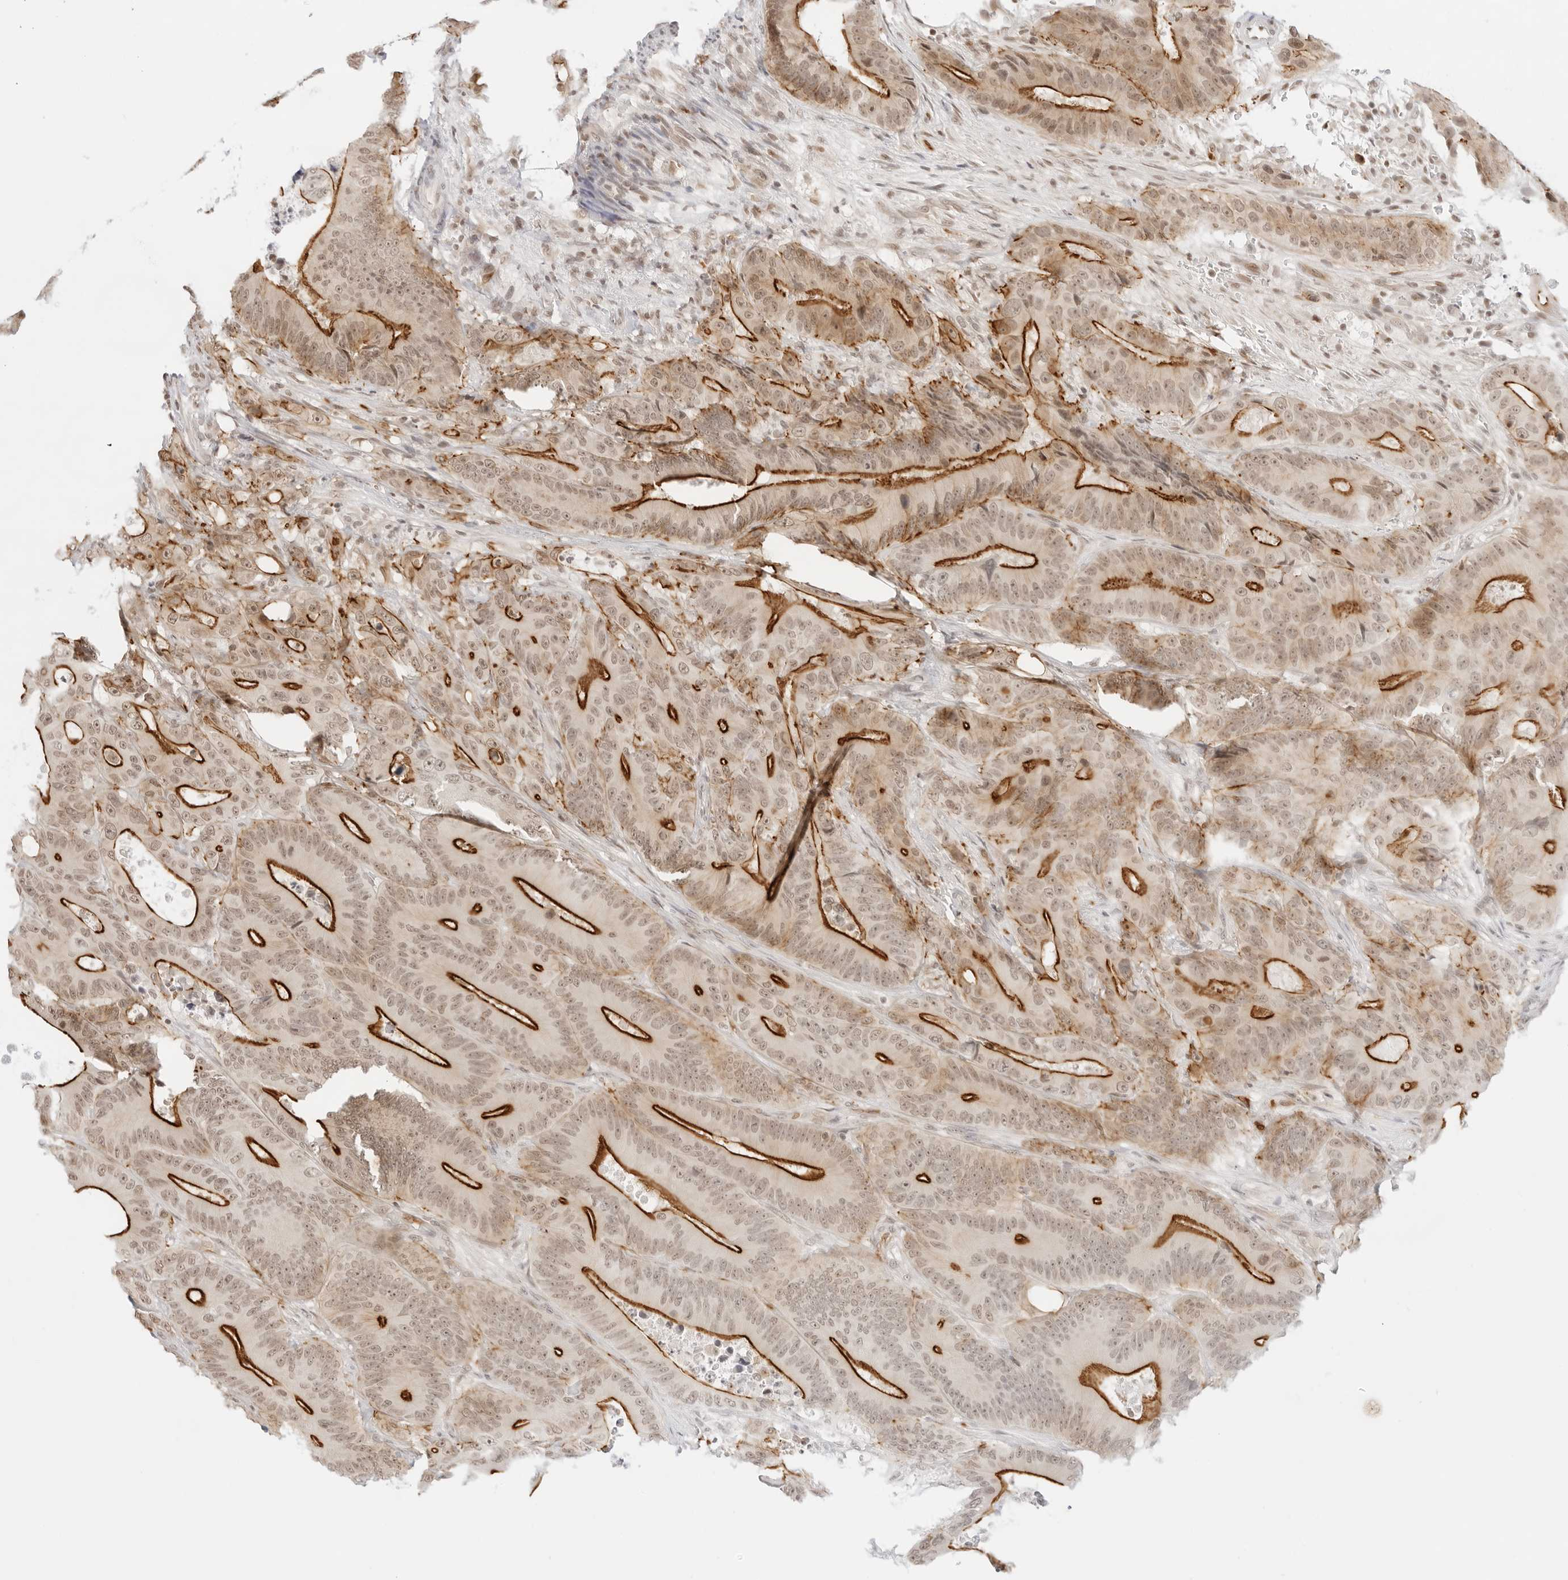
{"staining": {"intensity": "strong", "quantity": "25%-75%", "location": "cytoplasmic/membranous"}, "tissue": "colorectal cancer", "cell_type": "Tumor cells", "image_type": "cancer", "snomed": [{"axis": "morphology", "description": "Adenocarcinoma, NOS"}, {"axis": "topography", "description": "Colon"}], "caption": "Brown immunohistochemical staining in adenocarcinoma (colorectal) displays strong cytoplasmic/membranous staining in approximately 25%-75% of tumor cells.", "gene": "GNAS", "patient": {"sex": "male", "age": 83}}